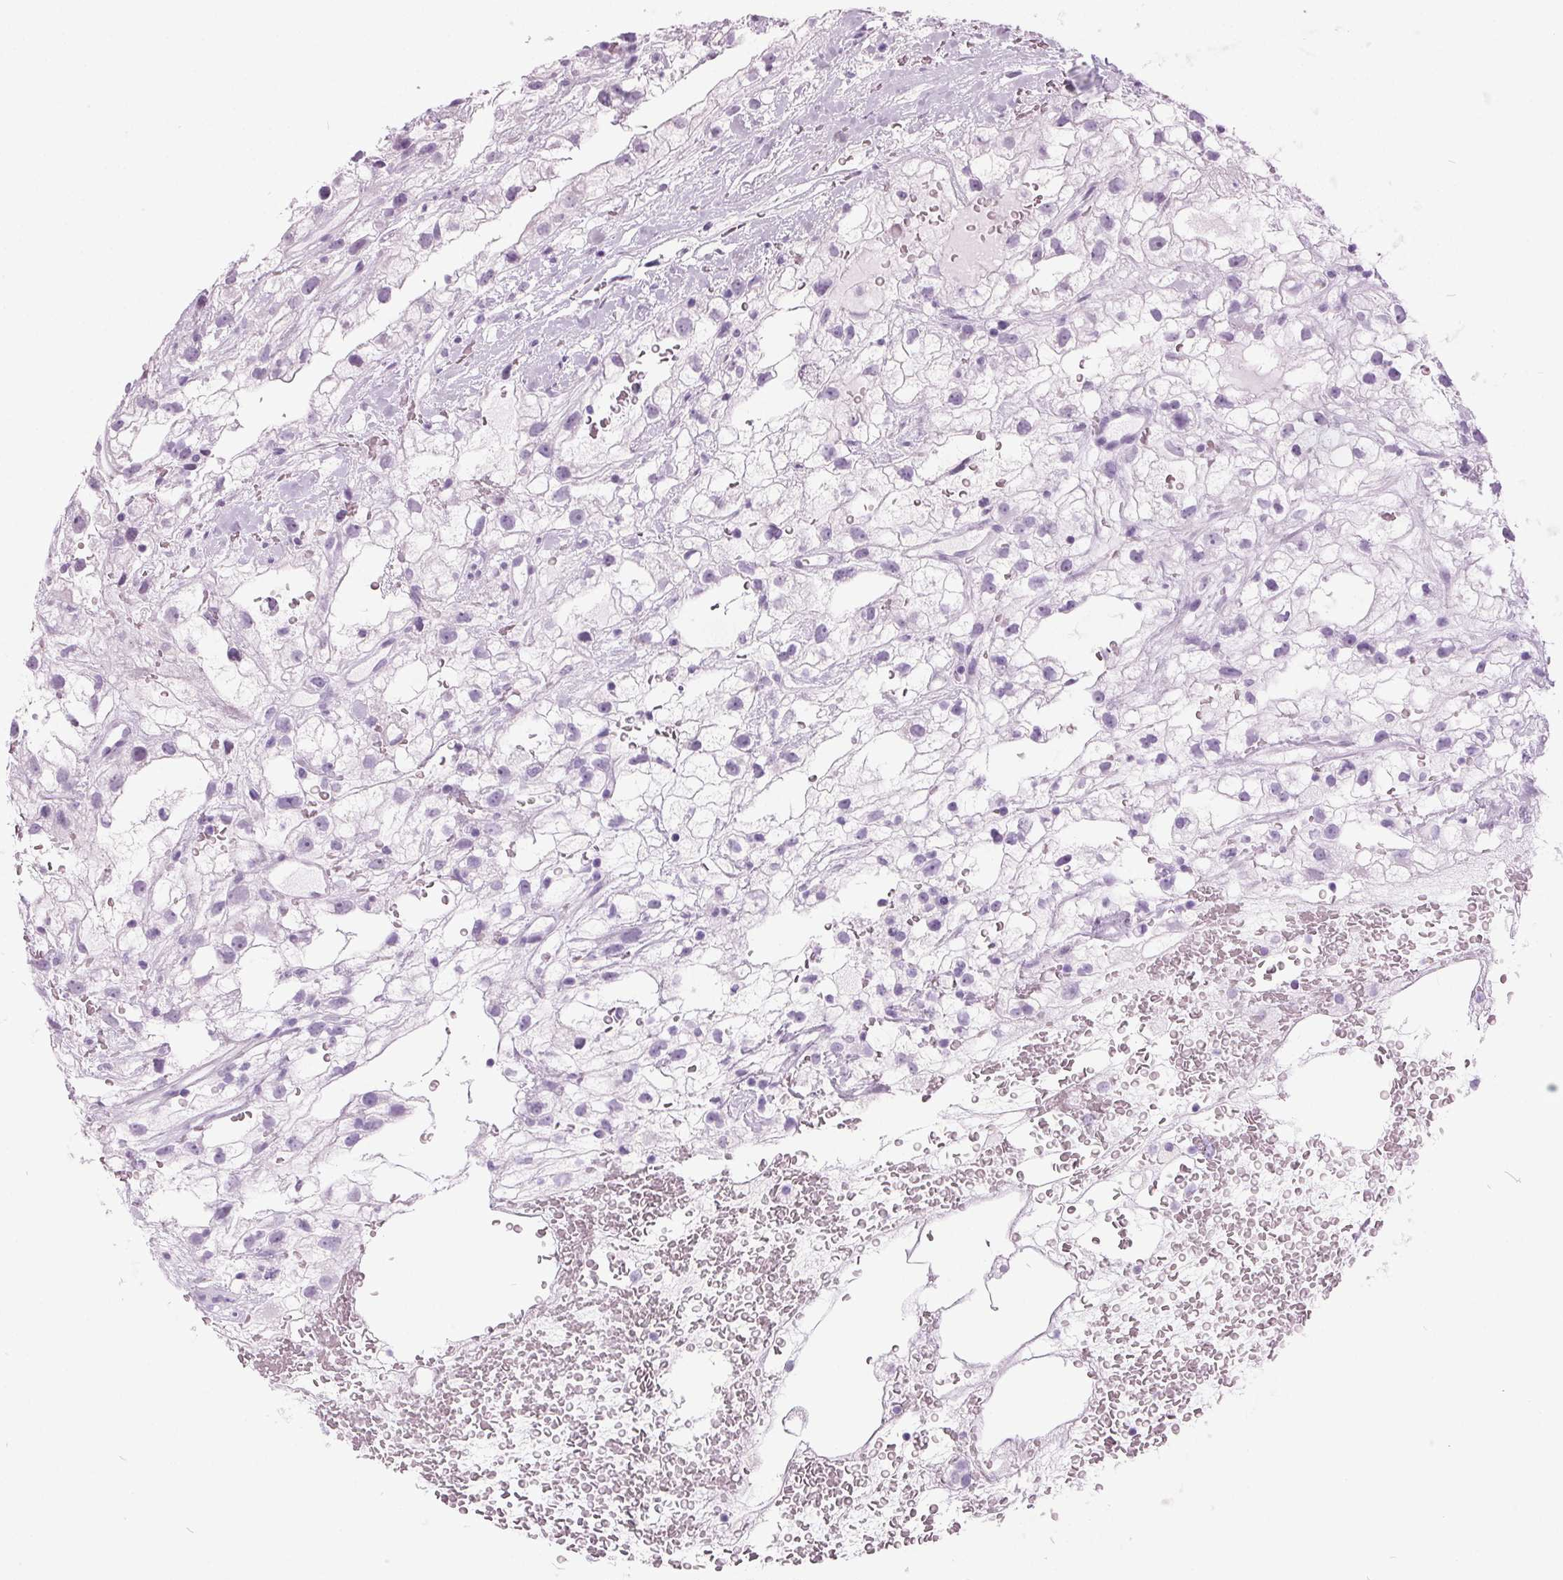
{"staining": {"intensity": "negative", "quantity": "none", "location": "none"}, "tissue": "renal cancer", "cell_type": "Tumor cells", "image_type": "cancer", "snomed": [{"axis": "morphology", "description": "Adenocarcinoma, NOS"}, {"axis": "topography", "description": "Kidney"}], "caption": "Renal adenocarcinoma stained for a protein using IHC demonstrates no staining tumor cells.", "gene": "ODAD2", "patient": {"sex": "male", "age": 59}}